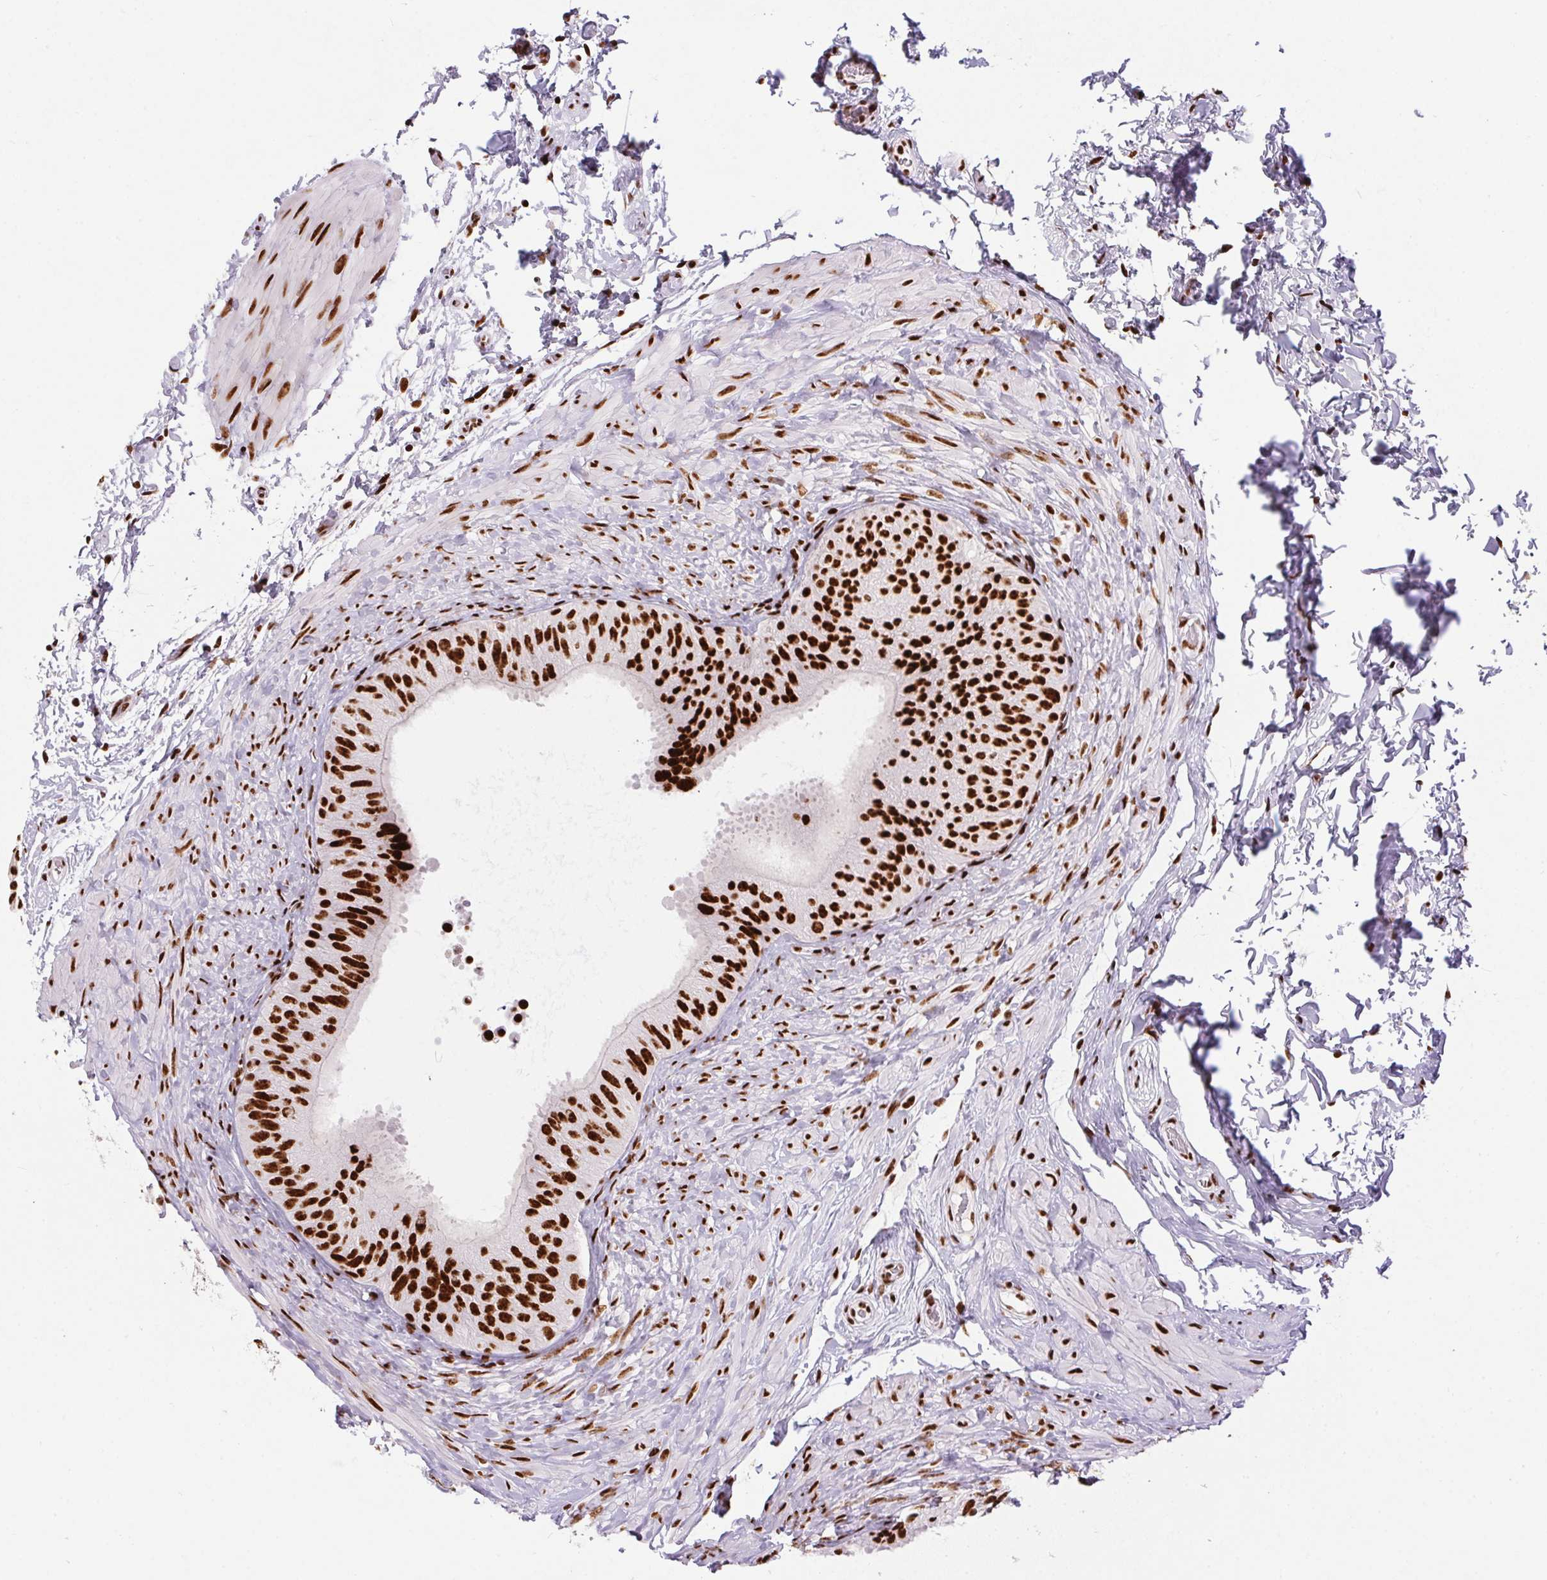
{"staining": {"intensity": "strong", "quantity": ">75%", "location": "nuclear"}, "tissue": "epididymis", "cell_type": "Glandular cells", "image_type": "normal", "snomed": [{"axis": "morphology", "description": "Normal tissue, NOS"}, {"axis": "topography", "description": "Epididymis, spermatic cord, NOS"}, {"axis": "topography", "description": "Epididymis"}], "caption": "Glandular cells show strong nuclear expression in about >75% of cells in normal epididymis. (IHC, brightfield microscopy, high magnification).", "gene": "PAGE3", "patient": {"sex": "male", "age": 31}}